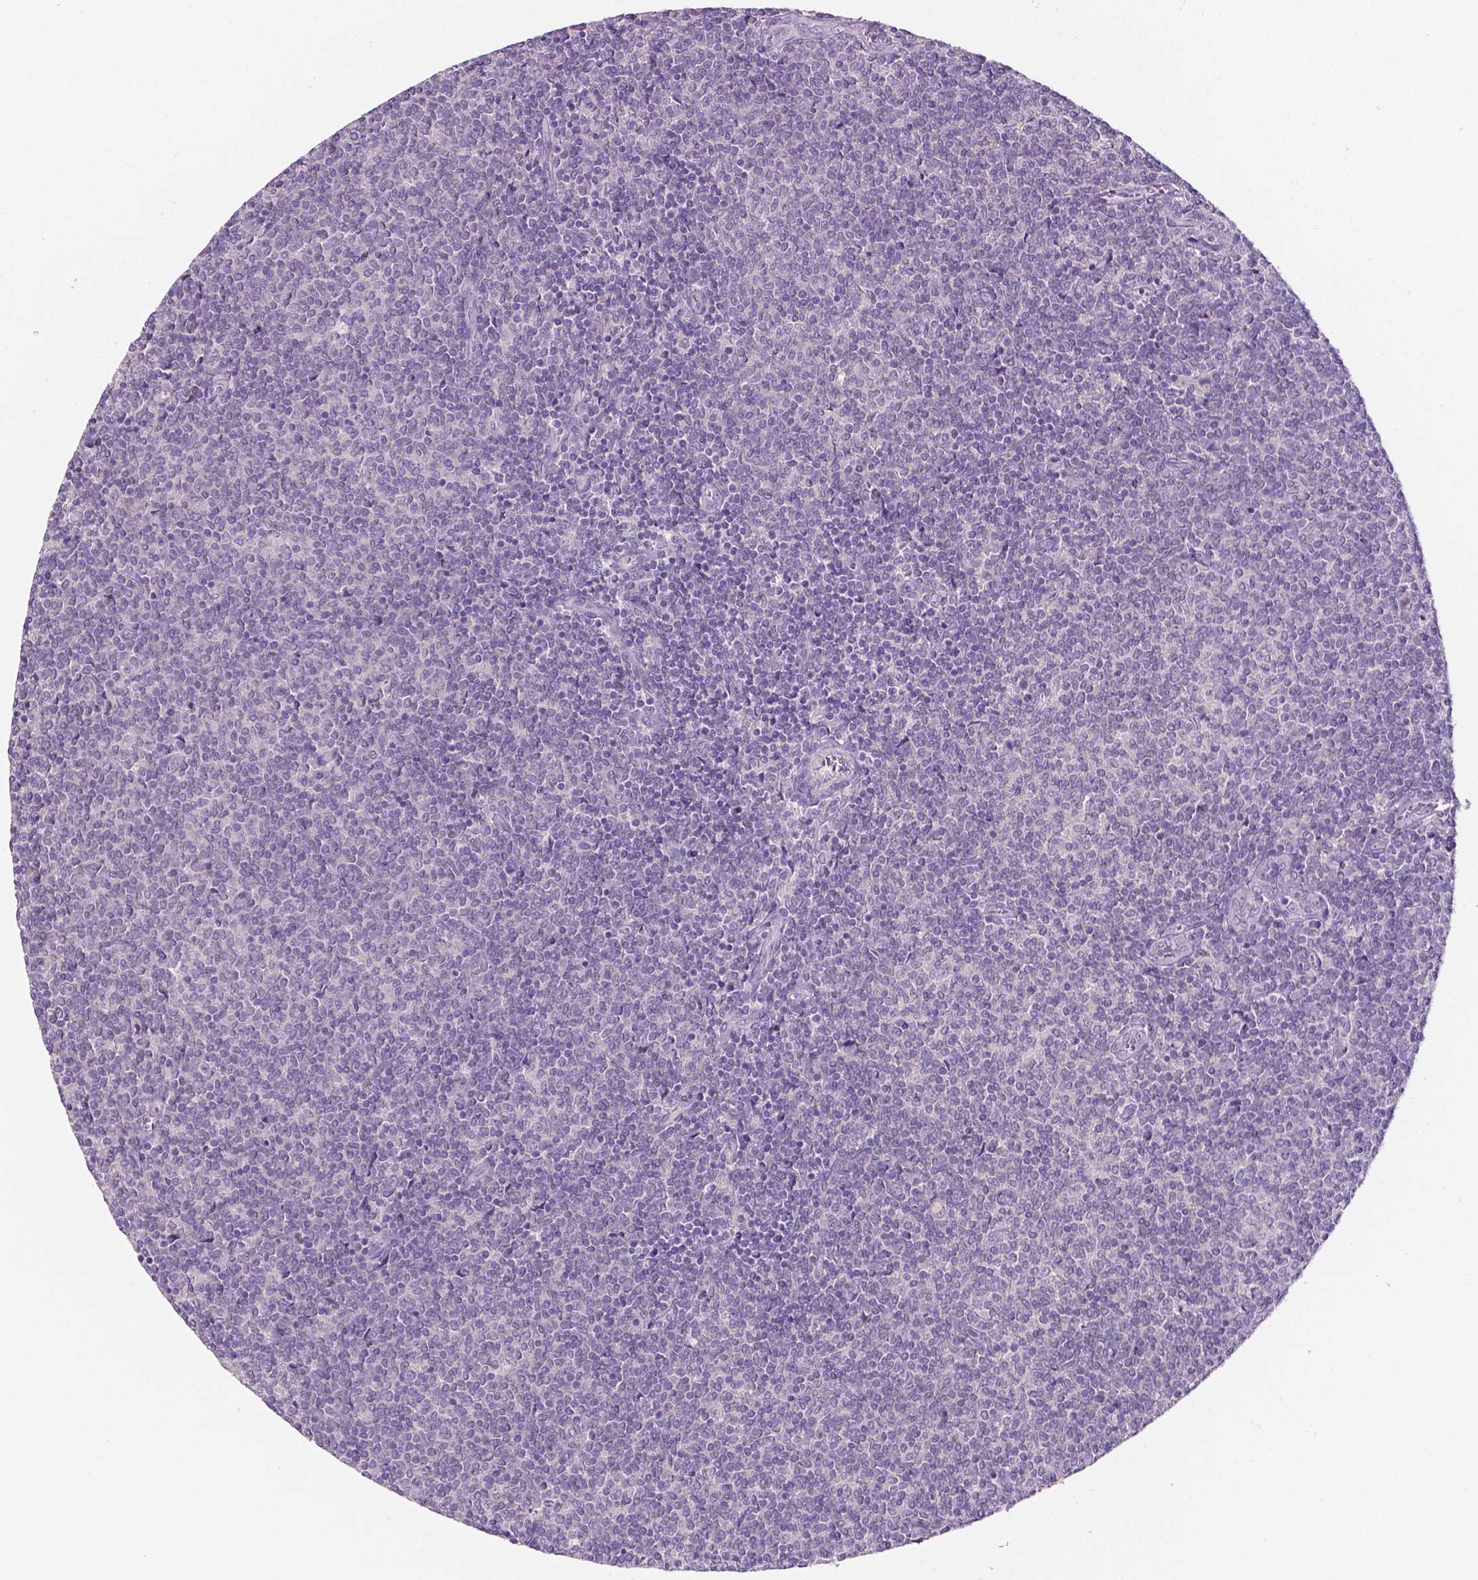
{"staining": {"intensity": "negative", "quantity": "none", "location": "none"}, "tissue": "lymphoma", "cell_type": "Tumor cells", "image_type": "cancer", "snomed": [{"axis": "morphology", "description": "Malignant lymphoma, non-Hodgkin's type, Low grade"}, {"axis": "topography", "description": "Lymph node"}], "caption": "Immunohistochemistry (IHC) micrograph of neoplastic tissue: lymphoma stained with DAB (3,3'-diaminobenzidine) shows no significant protein expression in tumor cells.", "gene": "FBLN1", "patient": {"sex": "male", "age": 52}}